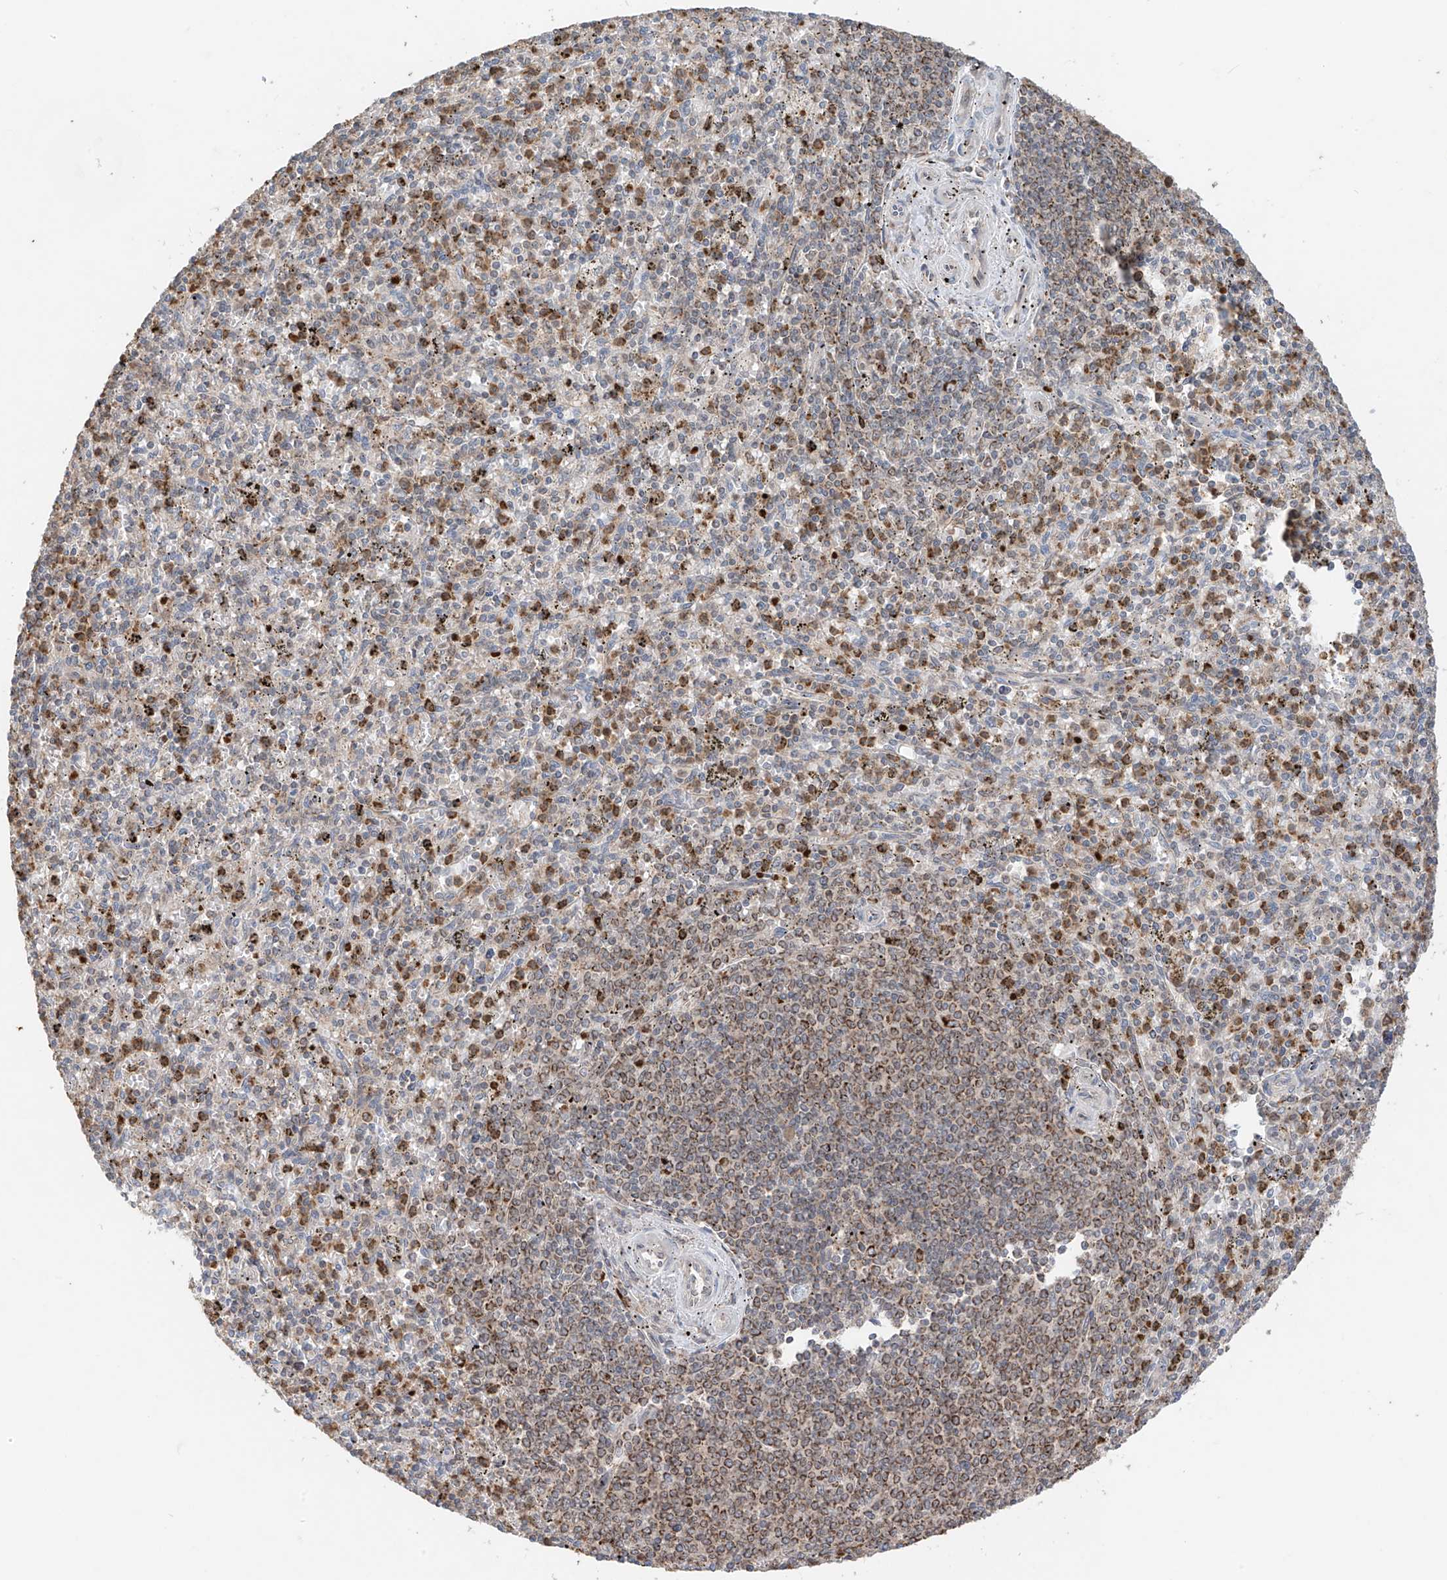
{"staining": {"intensity": "moderate", "quantity": "<25%", "location": "cytoplasmic/membranous"}, "tissue": "spleen", "cell_type": "Cells in red pulp", "image_type": "normal", "snomed": [{"axis": "morphology", "description": "Normal tissue, NOS"}, {"axis": "topography", "description": "Spleen"}], "caption": "Immunohistochemistry of benign spleen shows low levels of moderate cytoplasmic/membranous staining in about <25% of cells in red pulp. The staining is performed using DAB (3,3'-diaminobenzidine) brown chromogen to label protein expression. The nuclei are counter-stained blue using hematoxylin.", "gene": "AHCTF1", "patient": {"sex": "male", "age": 72}}